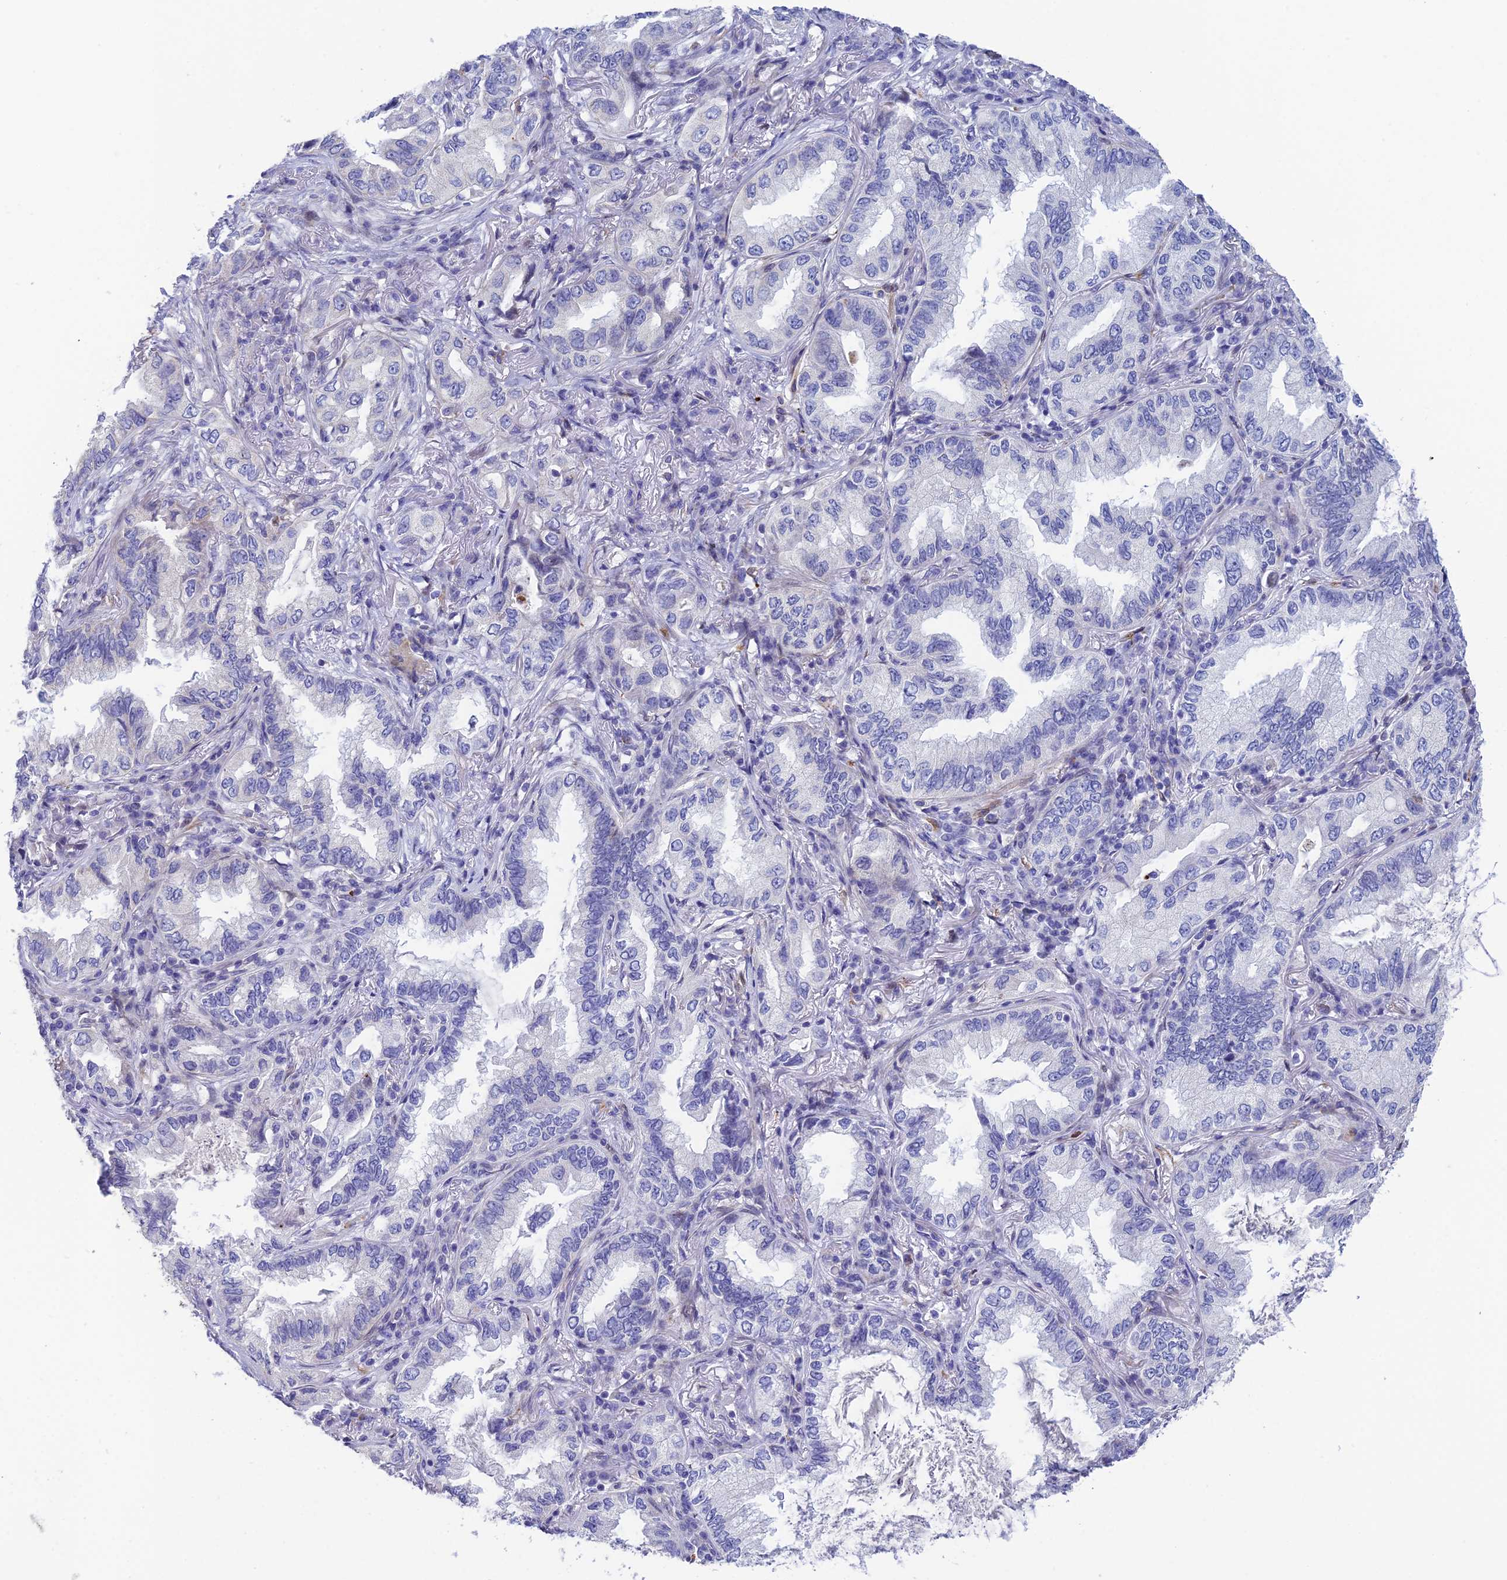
{"staining": {"intensity": "negative", "quantity": "none", "location": "none"}, "tissue": "lung cancer", "cell_type": "Tumor cells", "image_type": "cancer", "snomed": [{"axis": "morphology", "description": "Adenocarcinoma, NOS"}, {"axis": "topography", "description": "Lung"}], "caption": "The histopathology image exhibits no significant expression in tumor cells of lung cancer. The staining is performed using DAB (3,3'-diaminobenzidine) brown chromogen with nuclei counter-stained in using hematoxylin.", "gene": "CSPG4", "patient": {"sex": "female", "age": 69}}